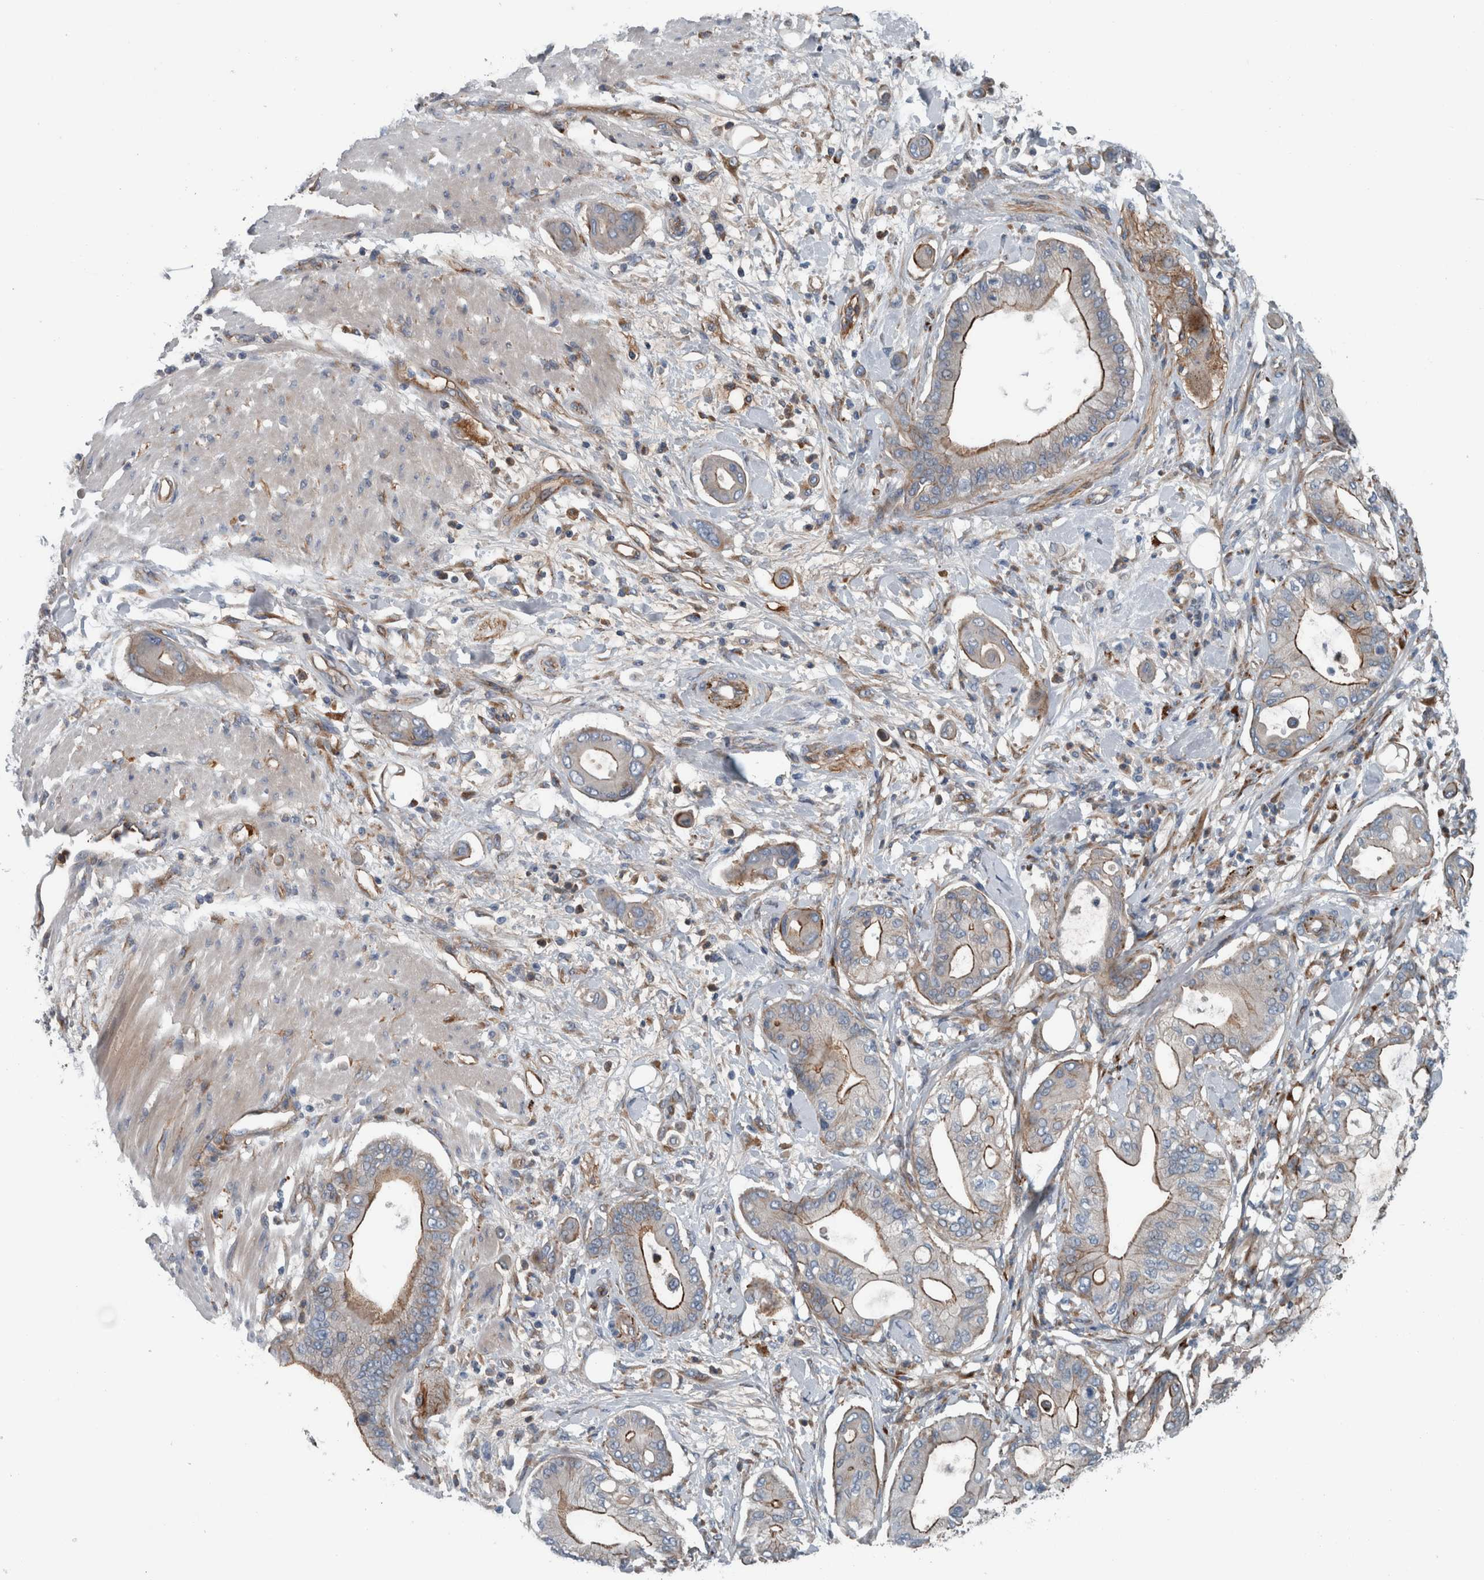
{"staining": {"intensity": "strong", "quantity": "25%-75%", "location": "cytoplasmic/membranous"}, "tissue": "pancreatic cancer", "cell_type": "Tumor cells", "image_type": "cancer", "snomed": [{"axis": "morphology", "description": "Adenocarcinoma, NOS"}, {"axis": "morphology", "description": "Adenocarcinoma, metastatic, NOS"}, {"axis": "topography", "description": "Lymph node"}, {"axis": "topography", "description": "Pancreas"}, {"axis": "topography", "description": "Duodenum"}], "caption": "Immunohistochemistry (IHC) image of neoplastic tissue: human metastatic adenocarcinoma (pancreatic) stained using IHC shows high levels of strong protein expression localized specifically in the cytoplasmic/membranous of tumor cells, appearing as a cytoplasmic/membranous brown color.", "gene": "GLT8D2", "patient": {"sex": "female", "age": 64}}